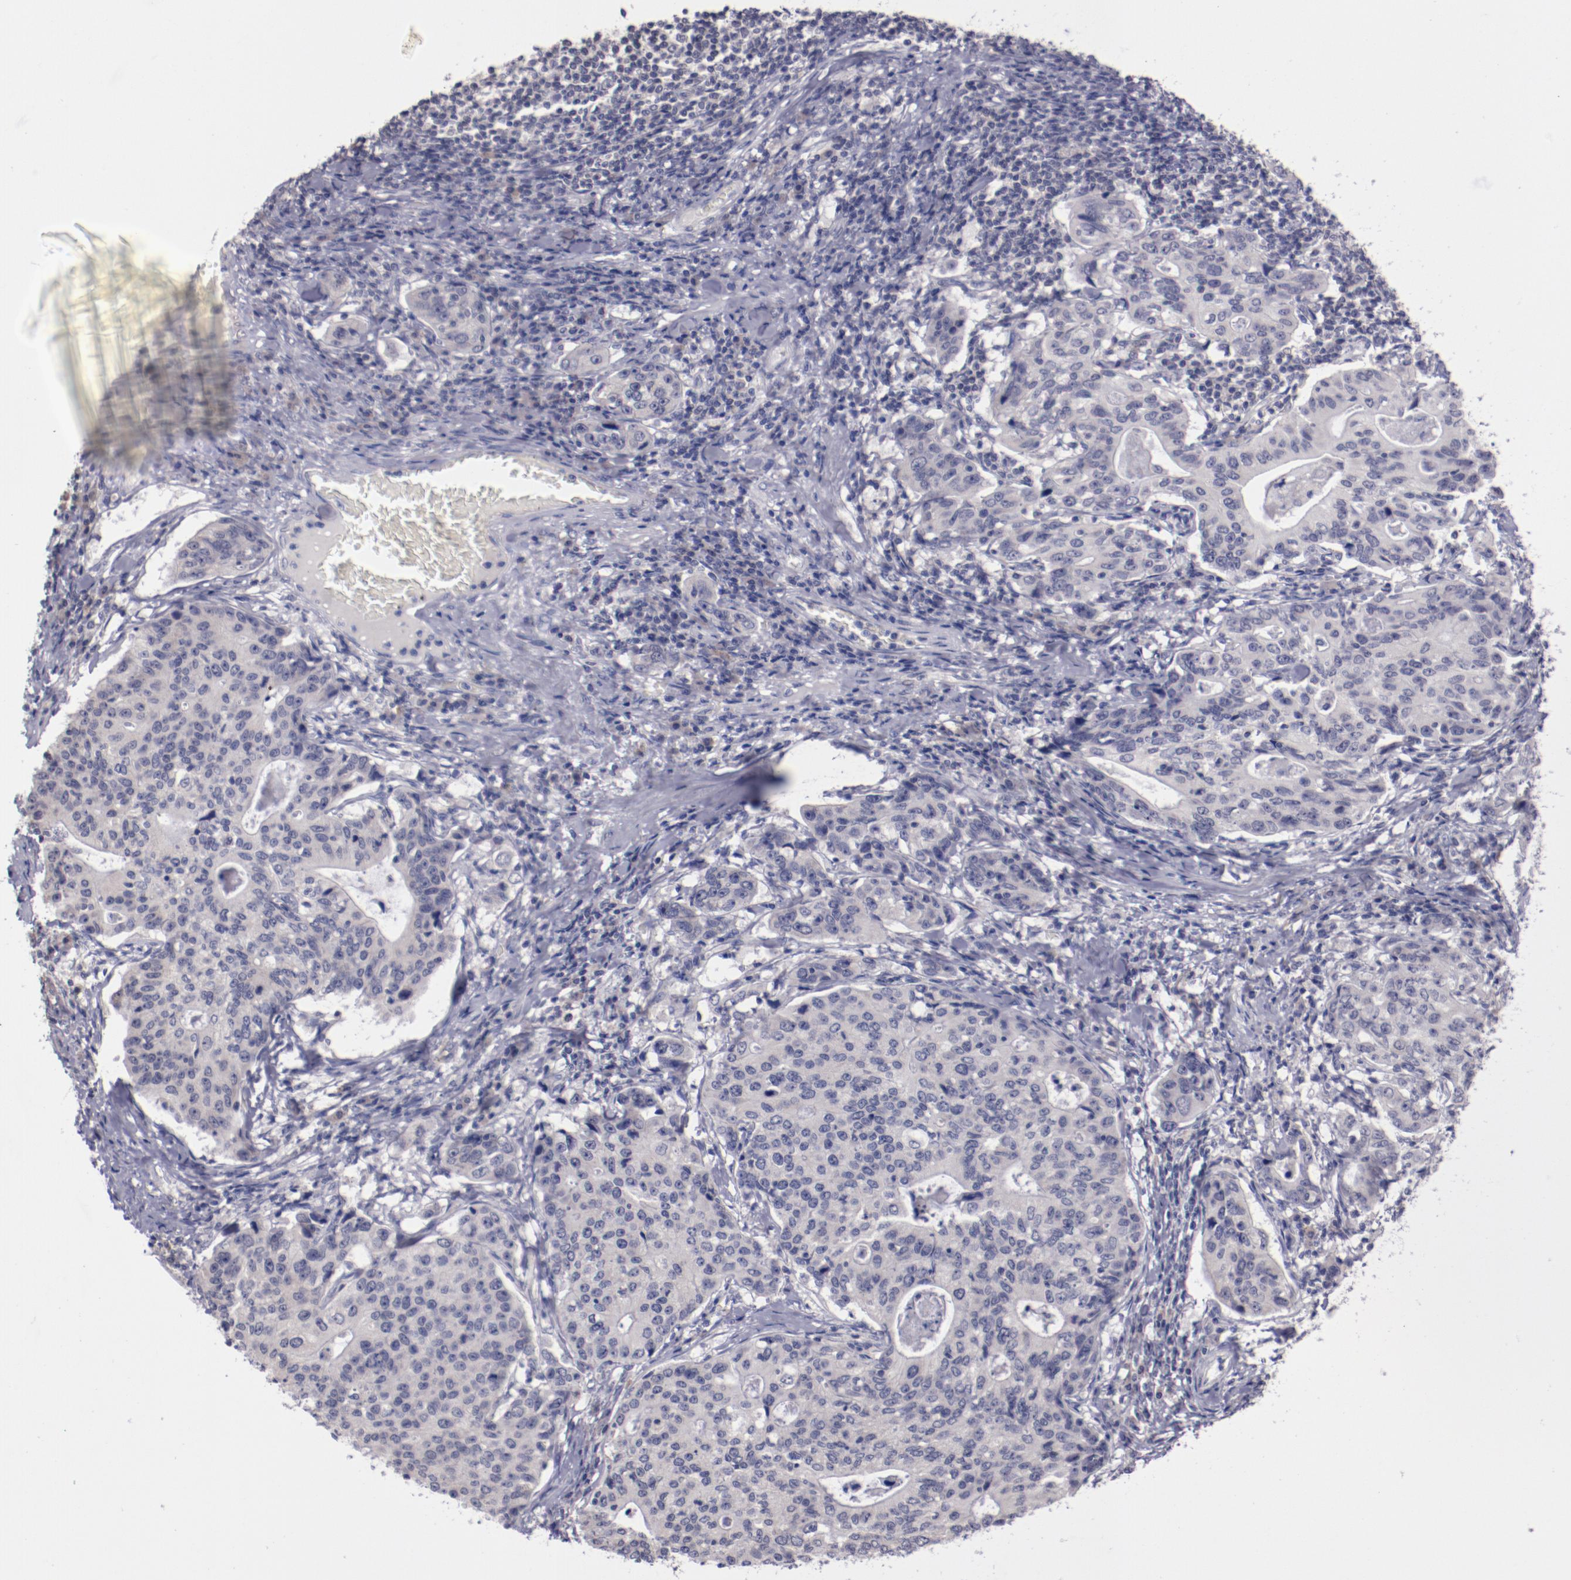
{"staining": {"intensity": "negative", "quantity": "none", "location": "none"}, "tissue": "stomach cancer", "cell_type": "Tumor cells", "image_type": "cancer", "snomed": [{"axis": "morphology", "description": "Adenocarcinoma, NOS"}, {"axis": "topography", "description": "Esophagus"}, {"axis": "topography", "description": "Stomach"}], "caption": "Tumor cells show no significant protein positivity in stomach cancer (adenocarcinoma).", "gene": "NRXN3", "patient": {"sex": "male", "age": 74}}